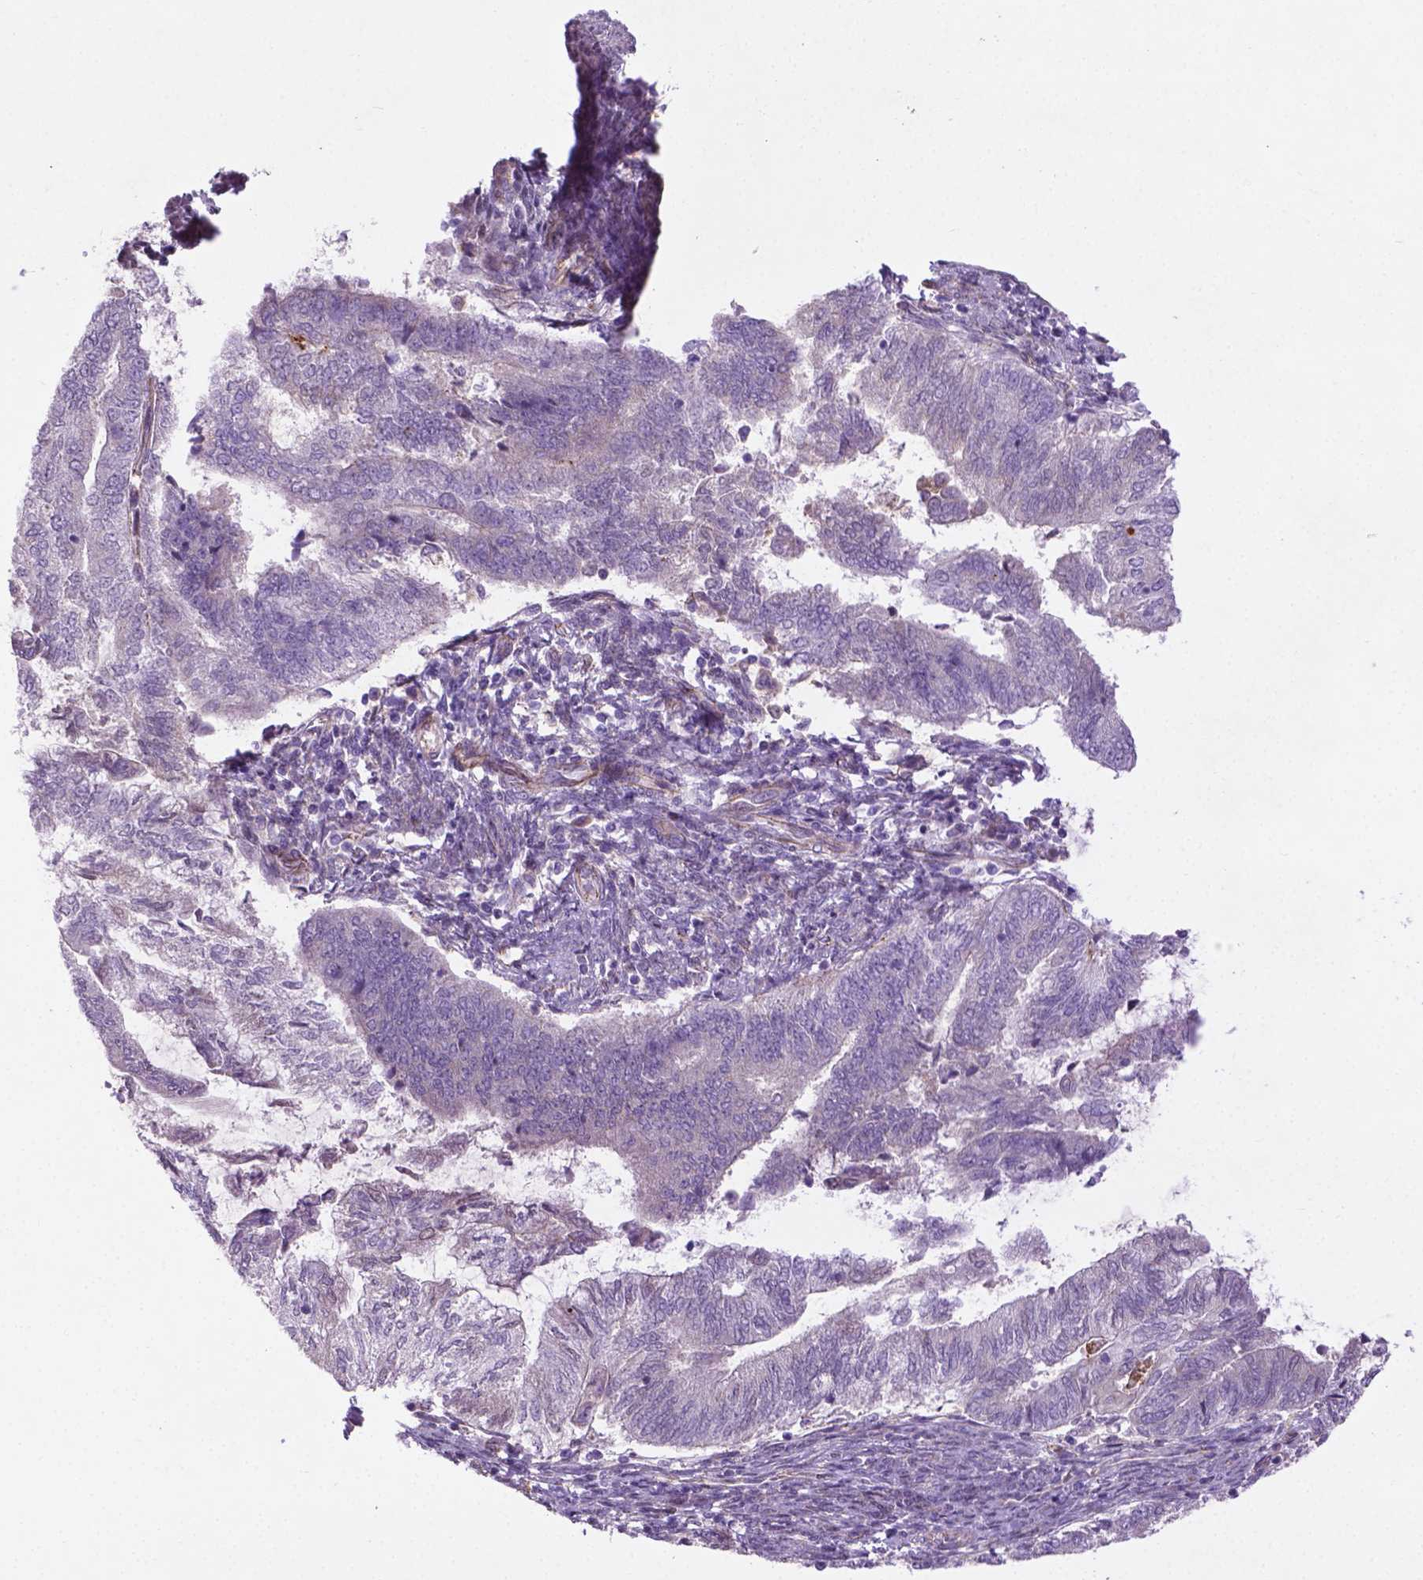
{"staining": {"intensity": "negative", "quantity": "none", "location": "none"}, "tissue": "endometrial cancer", "cell_type": "Tumor cells", "image_type": "cancer", "snomed": [{"axis": "morphology", "description": "Adenocarcinoma, NOS"}, {"axis": "topography", "description": "Endometrium"}], "caption": "Human endometrial adenocarcinoma stained for a protein using immunohistochemistry (IHC) shows no staining in tumor cells.", "gene": "CCER2", "patient": {"sex": "female", "age": 65}}